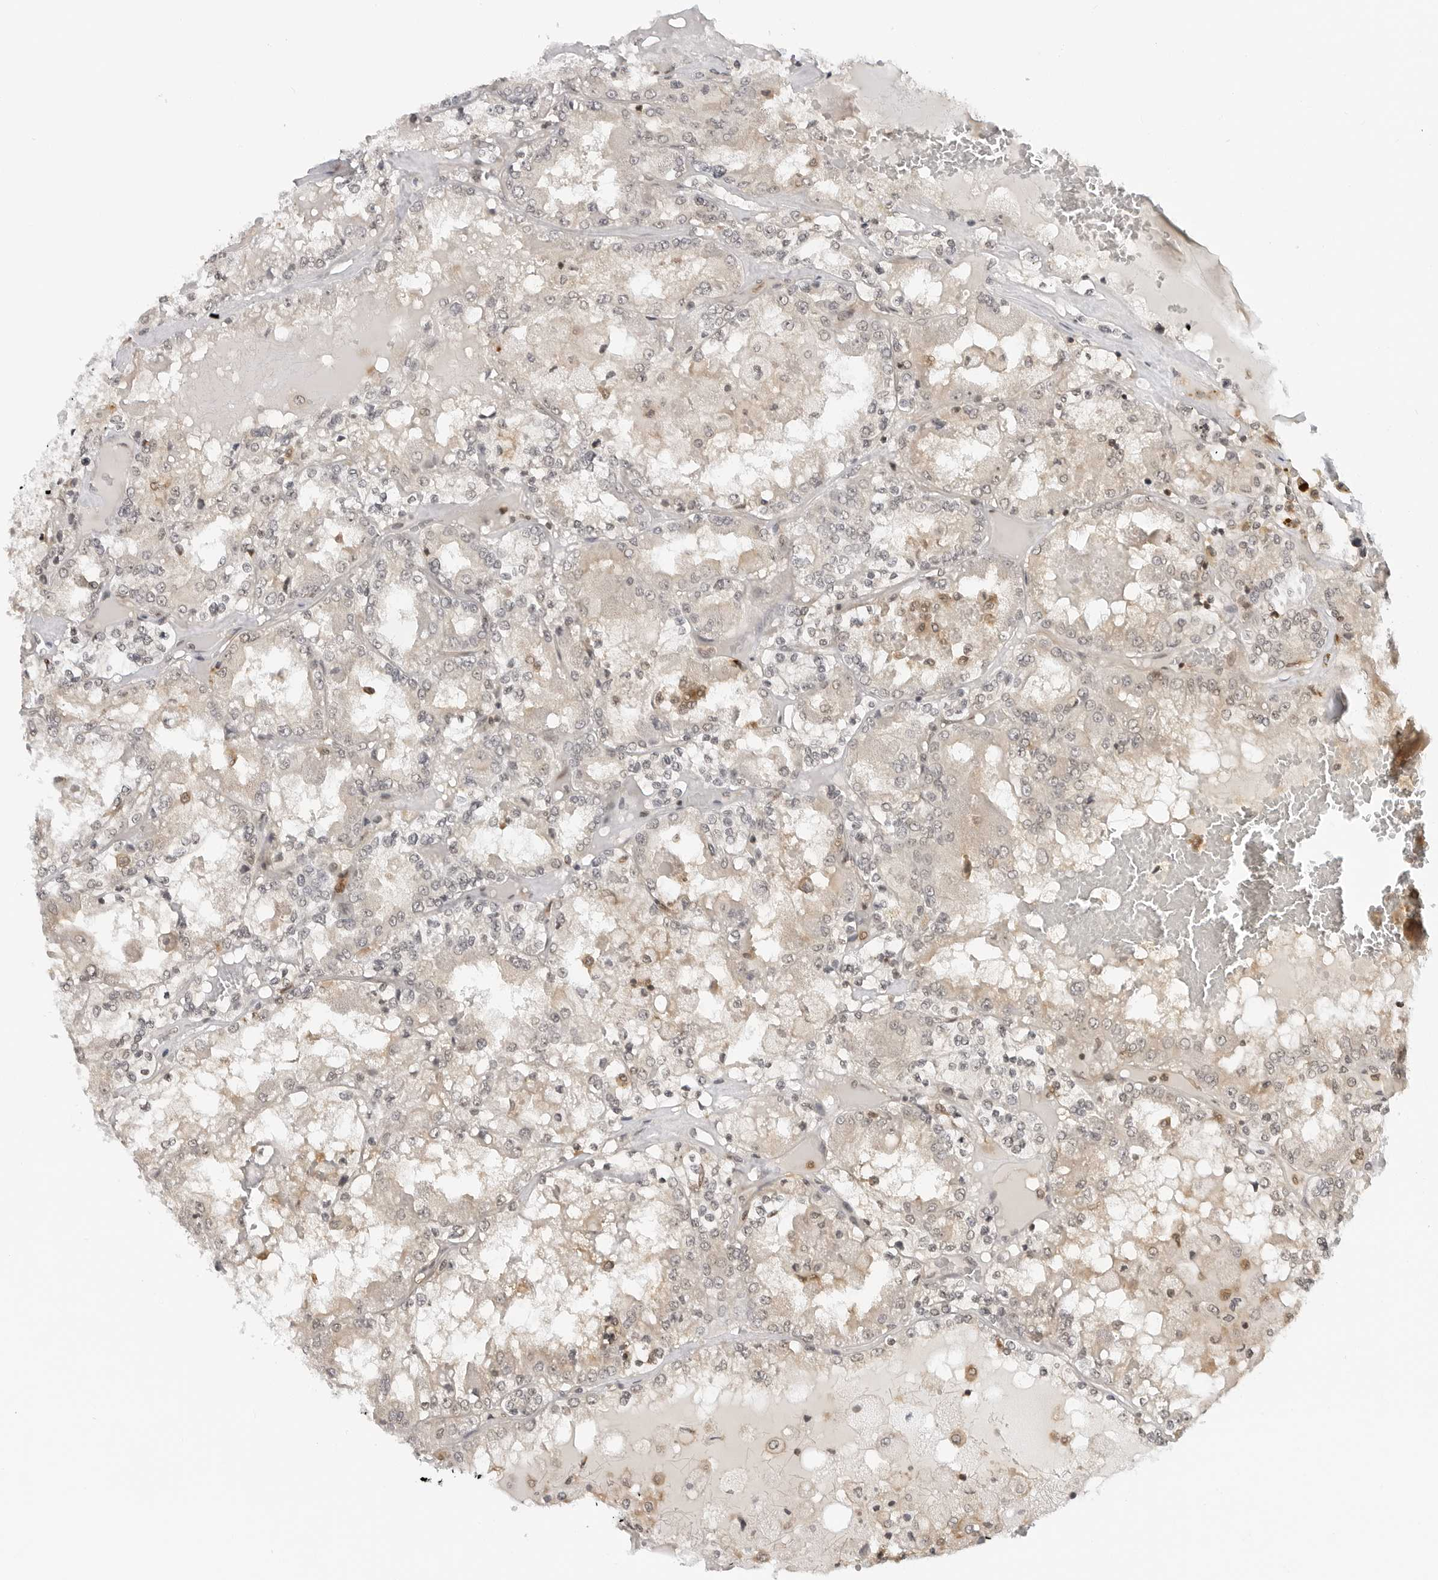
{"staining": {"intensity": "negative", "quantity": "none", "location": "none"}, "tissue": "renal cancer", "cell_type": "Tumor cells", "image_type": "cancer", "snomed": [{"axis": "morphology", "description": "Adenocarcinoma, NOS"}, {"axis": "topography", "description": "Kidney"}], "caption": "Adenocarcinoma (renal) was stained to show a protein in brown. There is no significant staining in tumor cells.", "gene": "MAP2K5", "patient": {"sex": "female", "age": 56}}